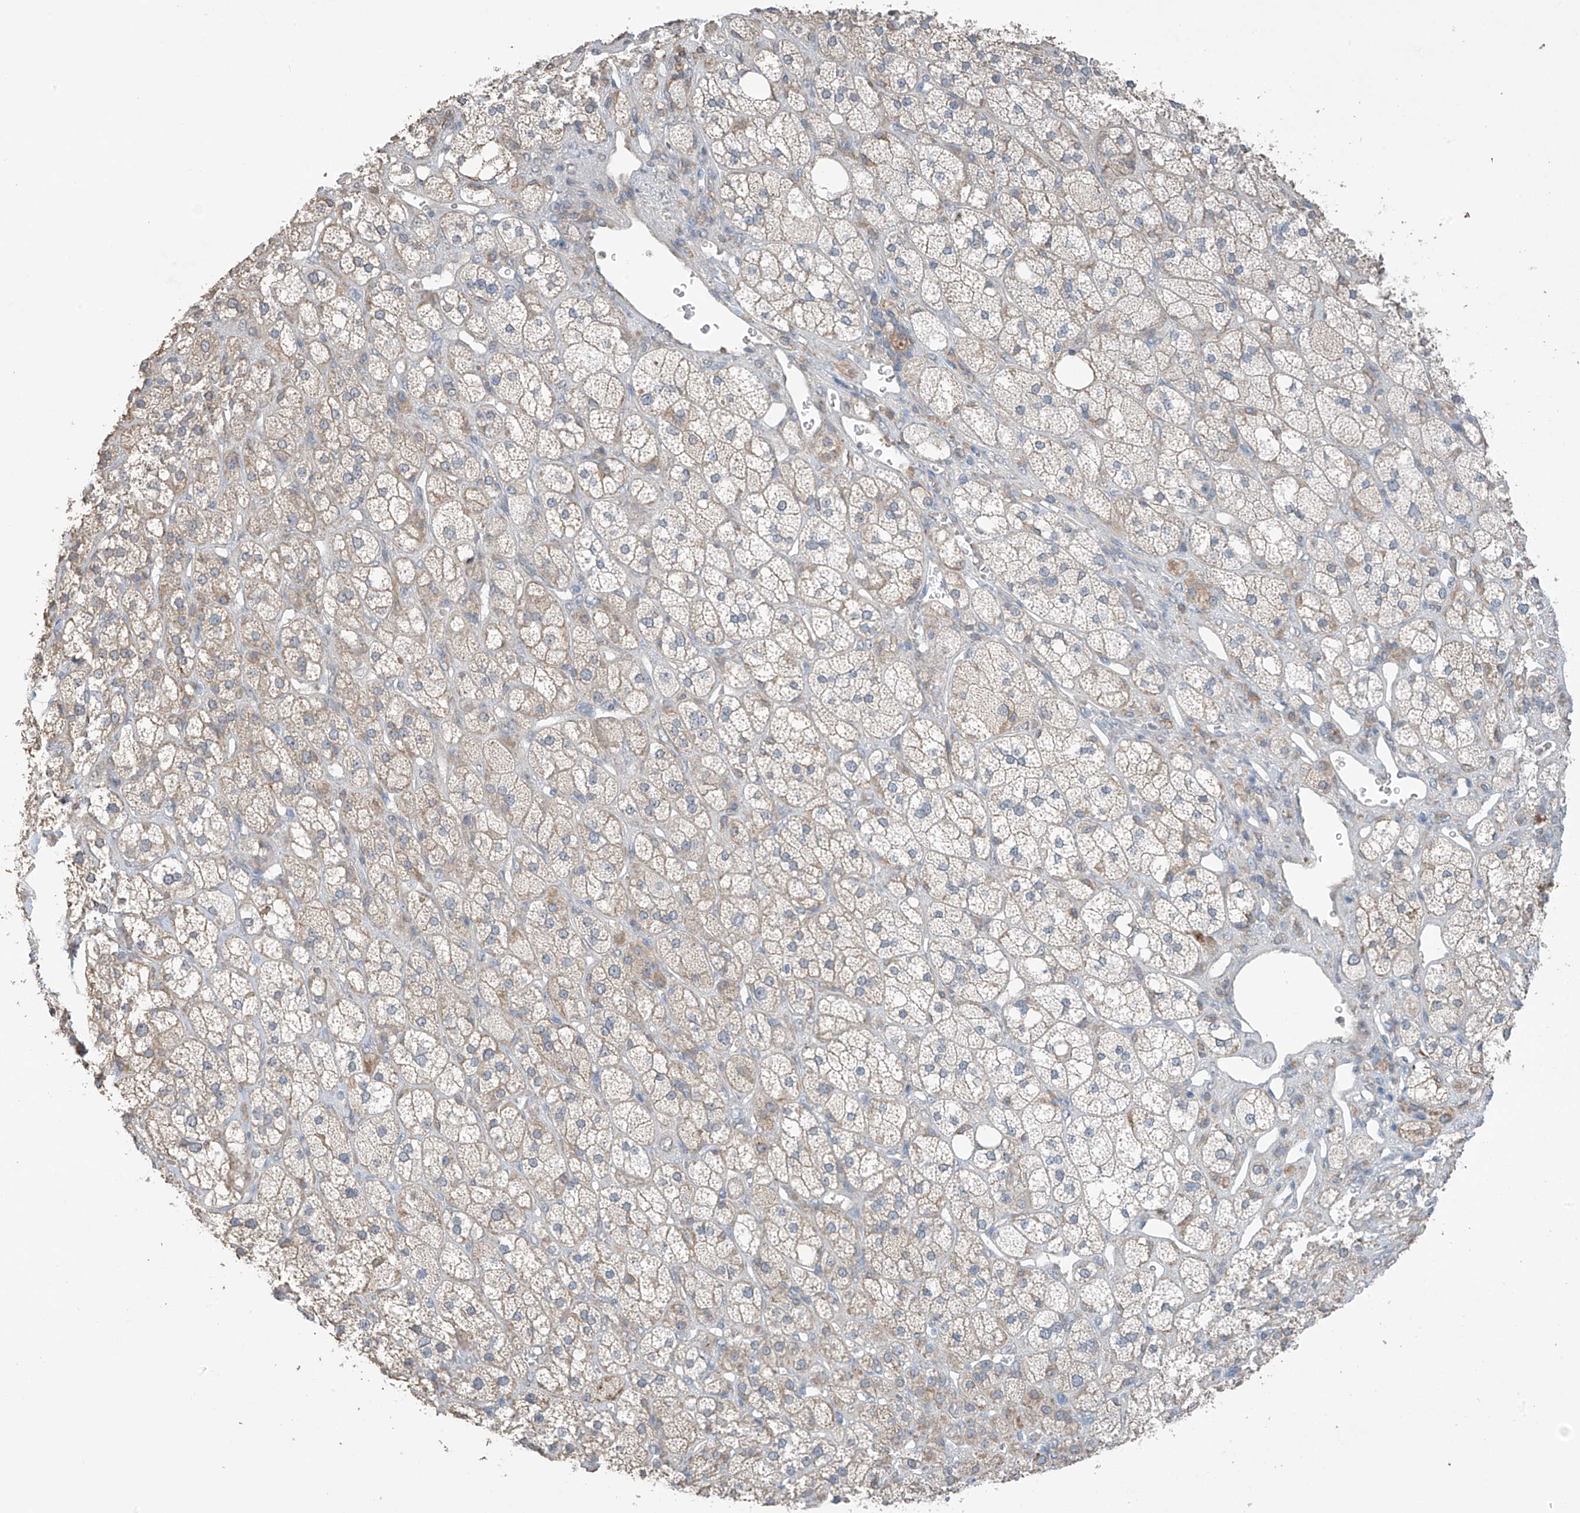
{"staining": {"intensity": "moderate", "quantity": "<25%", "location": "cytoplasmic/membranous"}, "tissue": "adrenal gland", "cell_type": "Glandular cells", "image_type": "normal", "snomed": [{"axis": "morphology", "description": "Normal tissue, NOS"}, {"axis": "topography", "description": "Adrenal gland"}], "caption": "IHC histopathology image of normal adrenal gland: adrenal gland stained using IHC exhibits low levels of moderate protein expression localized specifically in the cytoplasmic/membranous of glandular cells, appearing as a cytoplasmic/membranous brown color.", "gene": "HOXA11", "patient": {"sex": "male", "age": 61}}